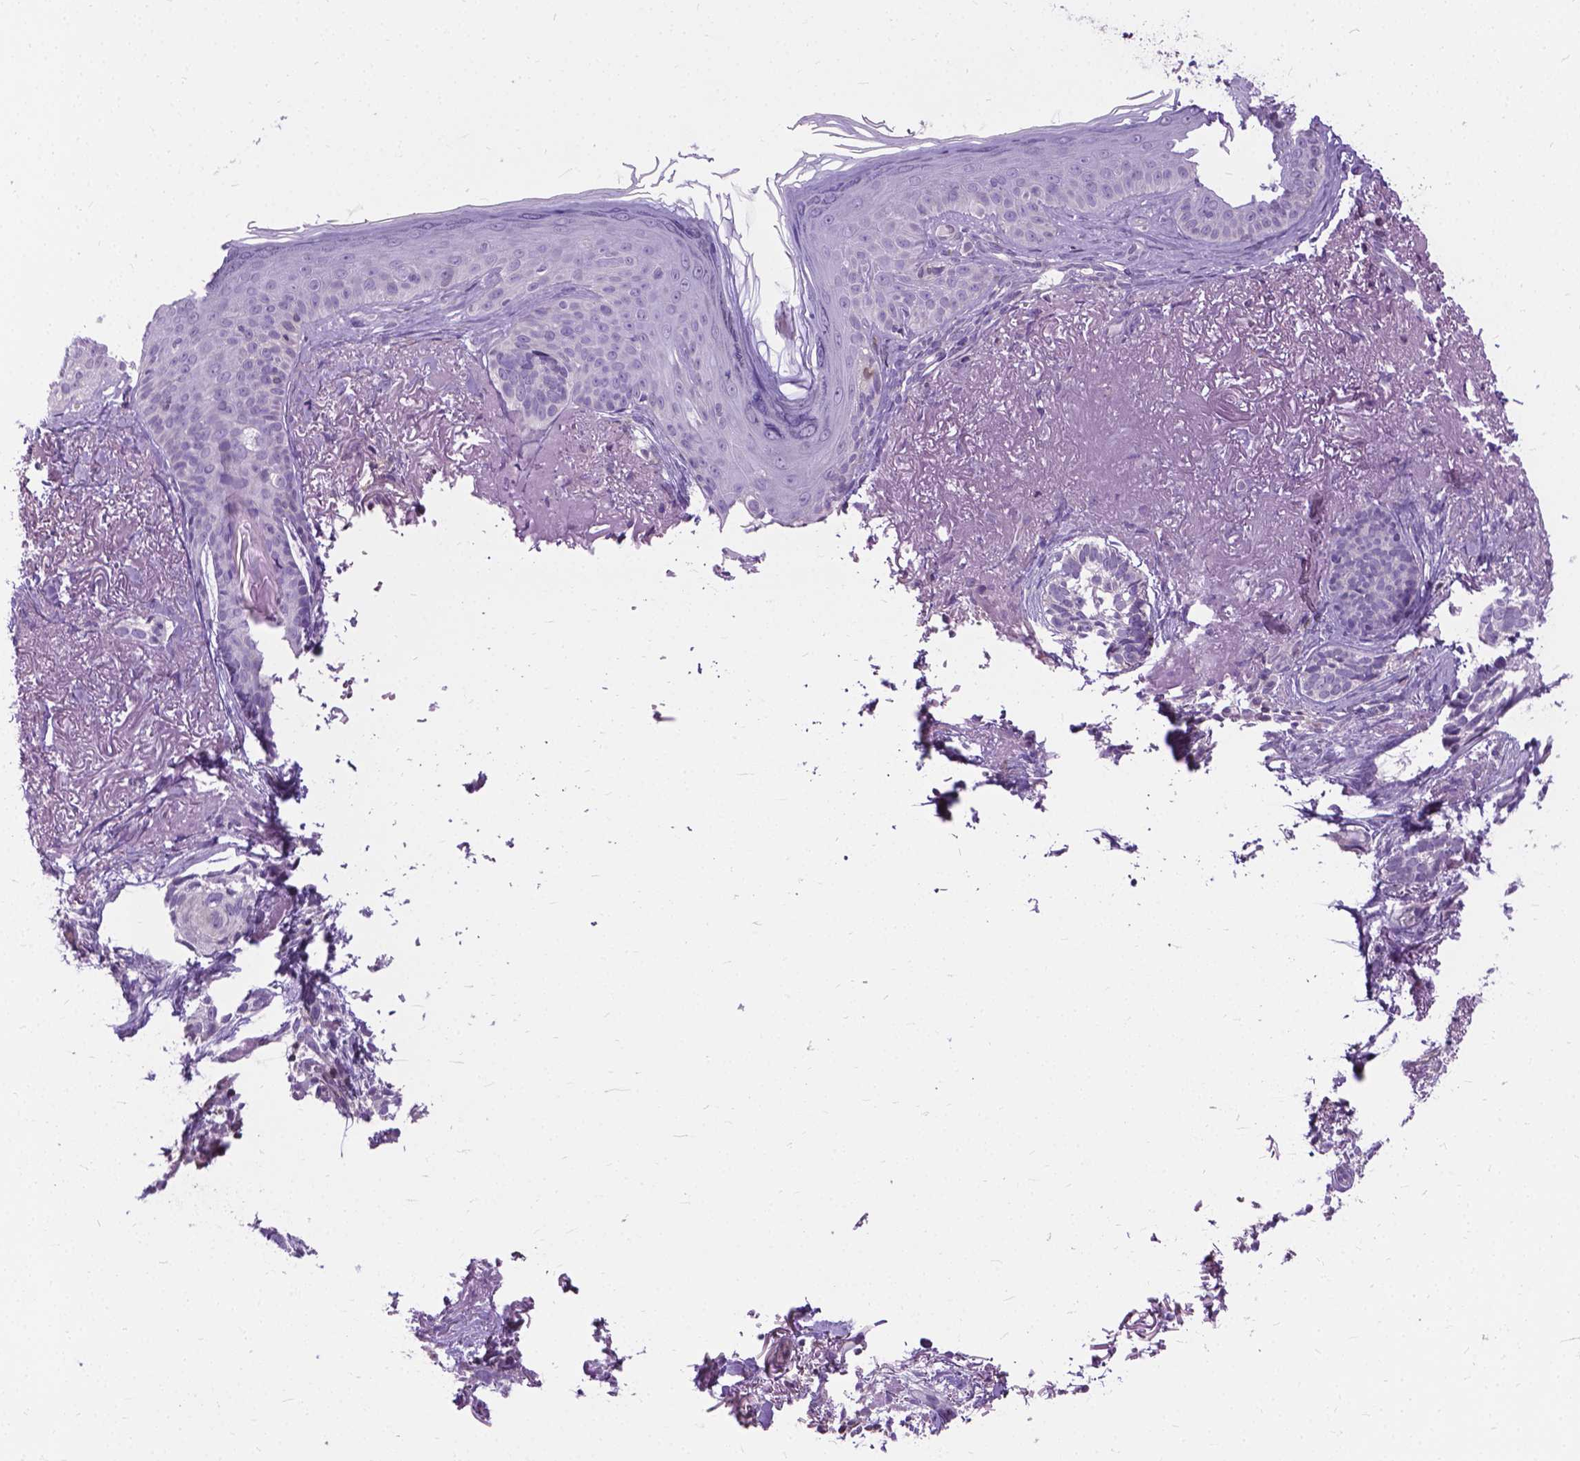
{"staining": {"intensity": "negative", "quantity": "none", "location": "none"}, "tissue": "skin cancer", "cell_type": "Tumor cells", "image_type": "cancer", "snomed": [{"axis": "morphology", "description": "Basal cell carcinoma"}, {"axis": "morphology", "description": "BCC, high aggressive"}, {"axis": "topography", "description": "Skin"}], "caption": "Tumor cells show no significant staining in skin basal cell carcinoma.", "gene": "JAK3", "patient": {"sex": "female", "age": 86}}